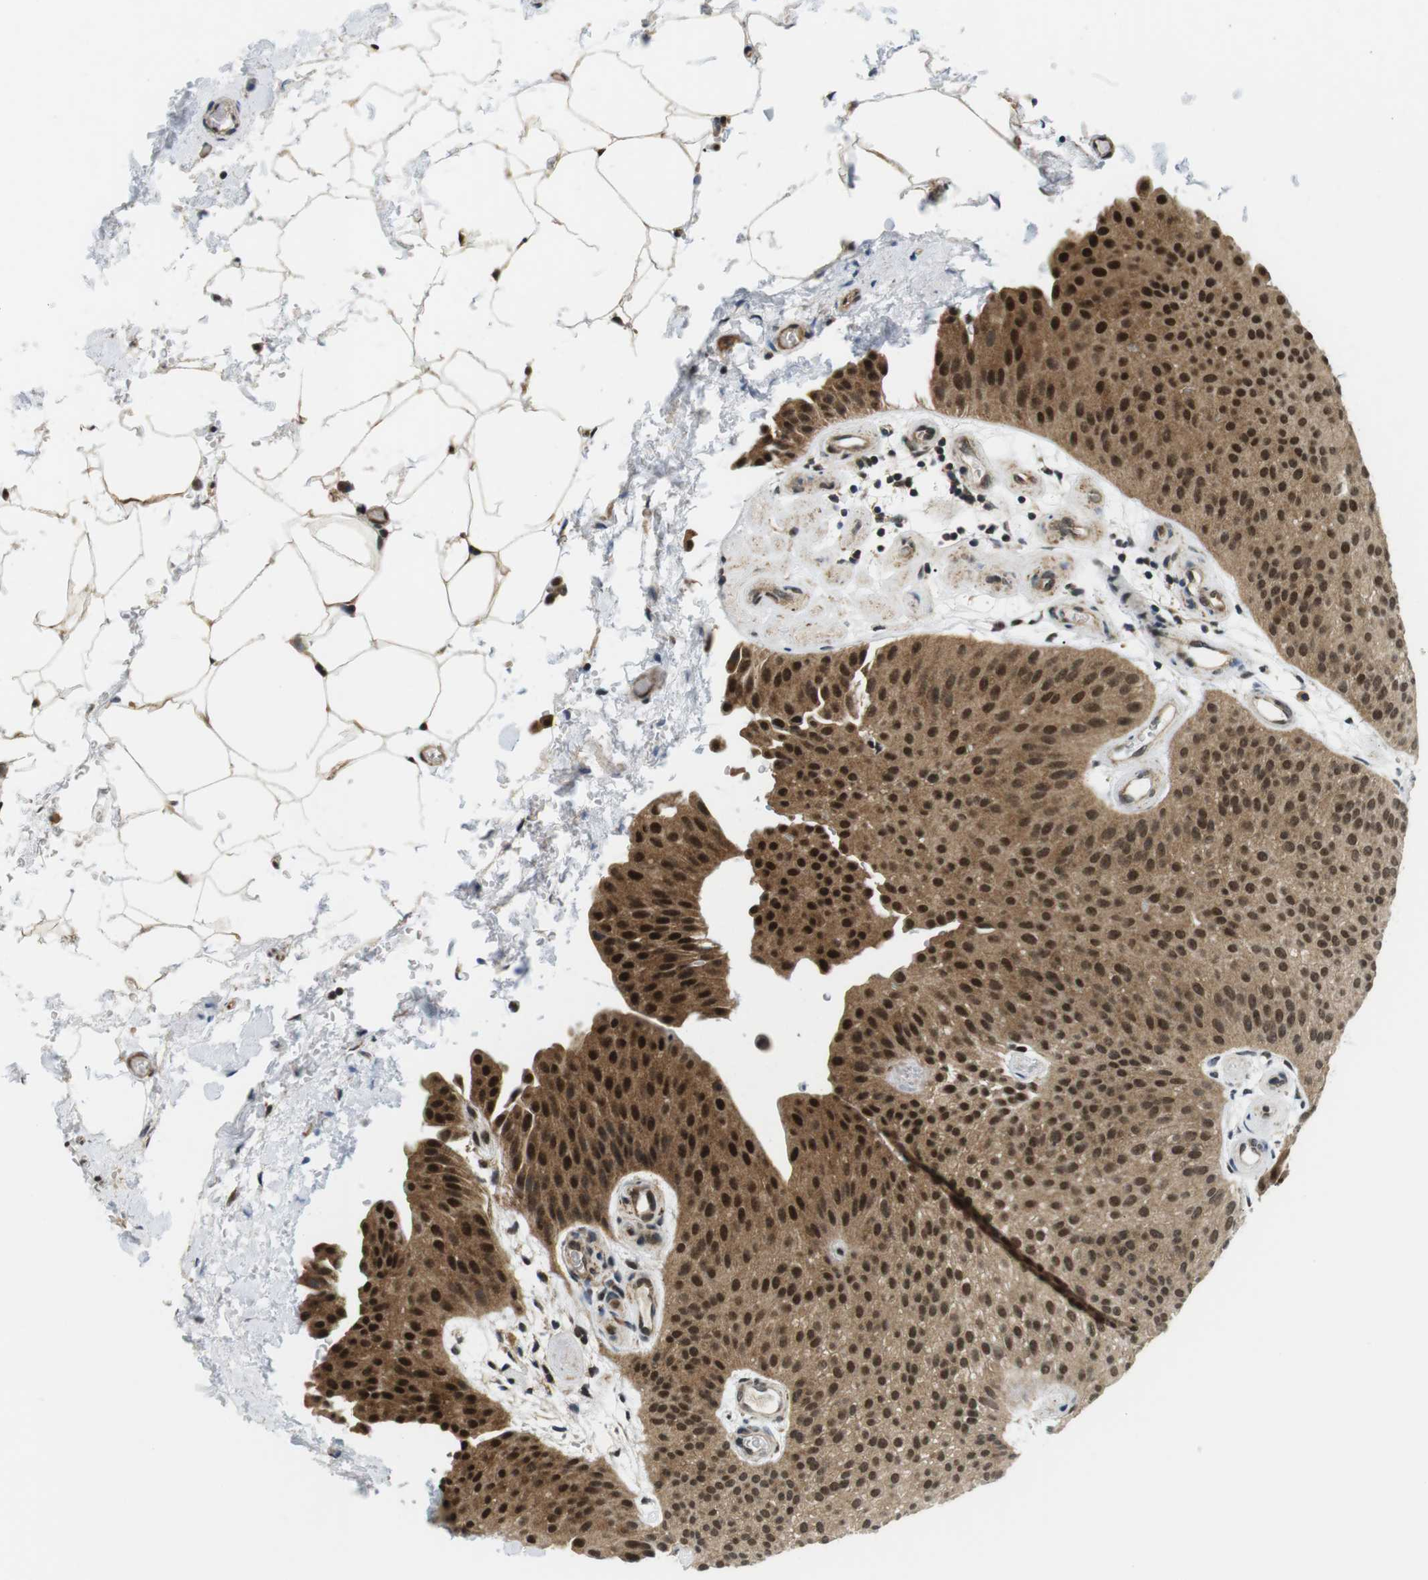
{"staining": {"intensity": "strong", "quantity": ">75%", "location": "cytoplasmic/membranous,nuclear"}, "tissue": "urothelial cancer", "cell_type": "Tumor cells", "image_type": "cancer", "snomed": [{"axis": "morphology", "description": "Urothelial carcinoma, Low grade"}, {"axis": "topography", "description": "Urinary bladder"}], "caption": "A high amount of strong cytoplasmic/membranous and nuclear staining is seen in about >75% of tumor cells in urothelial cancer tissue. Nuclei are stained in blue.", "gene": "CSNK2B", "patient": {"sex": "female", "age": 60}}